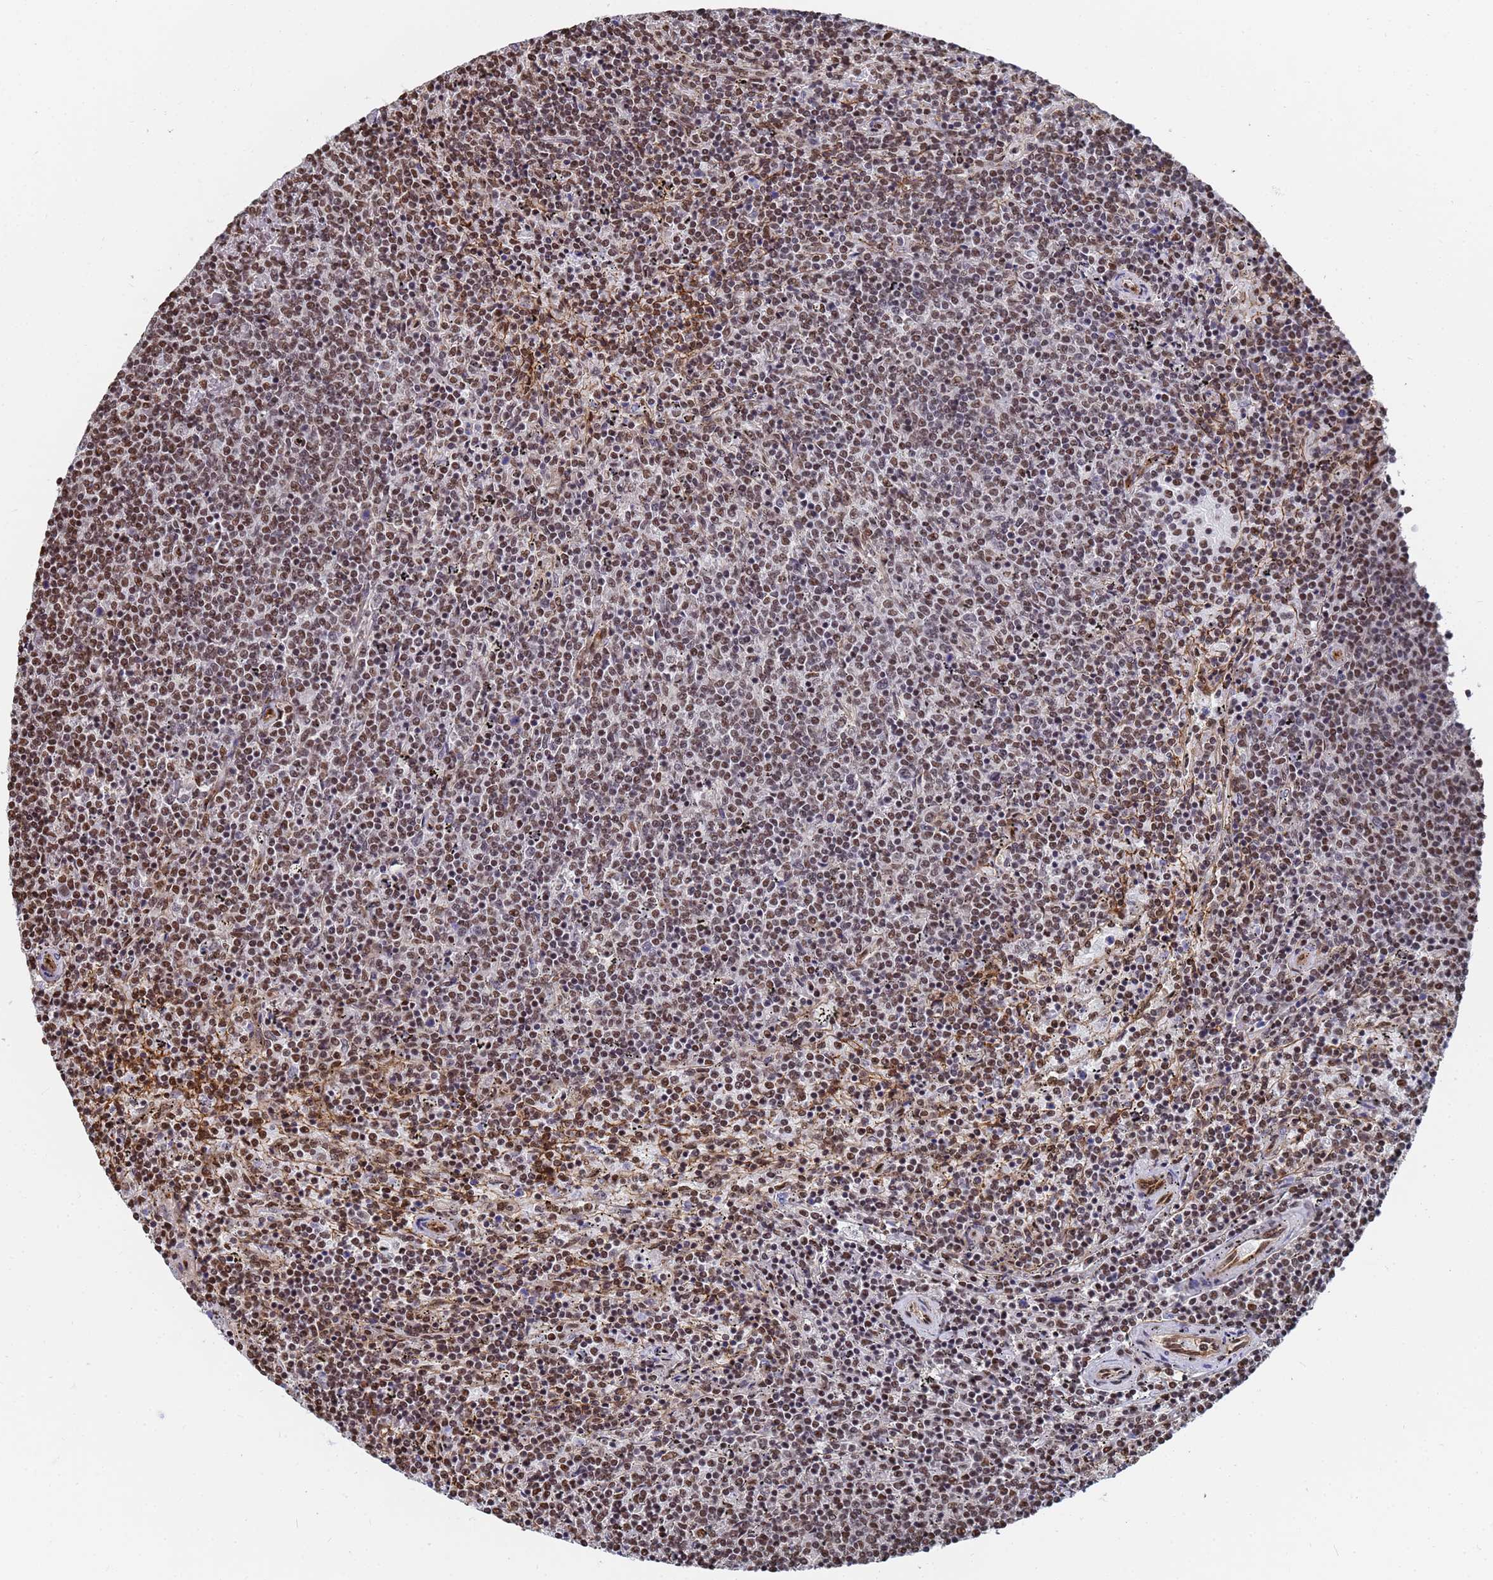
{"staining": {"intensity": "moderate", "quantity": ">75%", "location": "nuclear"}, "tissue": "lymphoma", "cell_type": "Tumor cells", "image_type": "cancer", "snomed": [{"axis": "morphology", "description": "Malignant lymphoma, non-Hodgkin's type, Low grade"}, {"axis": "topography", "description": "Spleen"}], "caption": "Protein expression analysis of human low-grade malignant lymphoma, non-Hodgkin's type reveals moderate nuclear expression in about >75% of tumor cells. Immunohistochemistry stains the protein in brown and the nuclei are stained blue.", "gene": "RAVER2", "patient": {"sex": "female", "age": 50}}